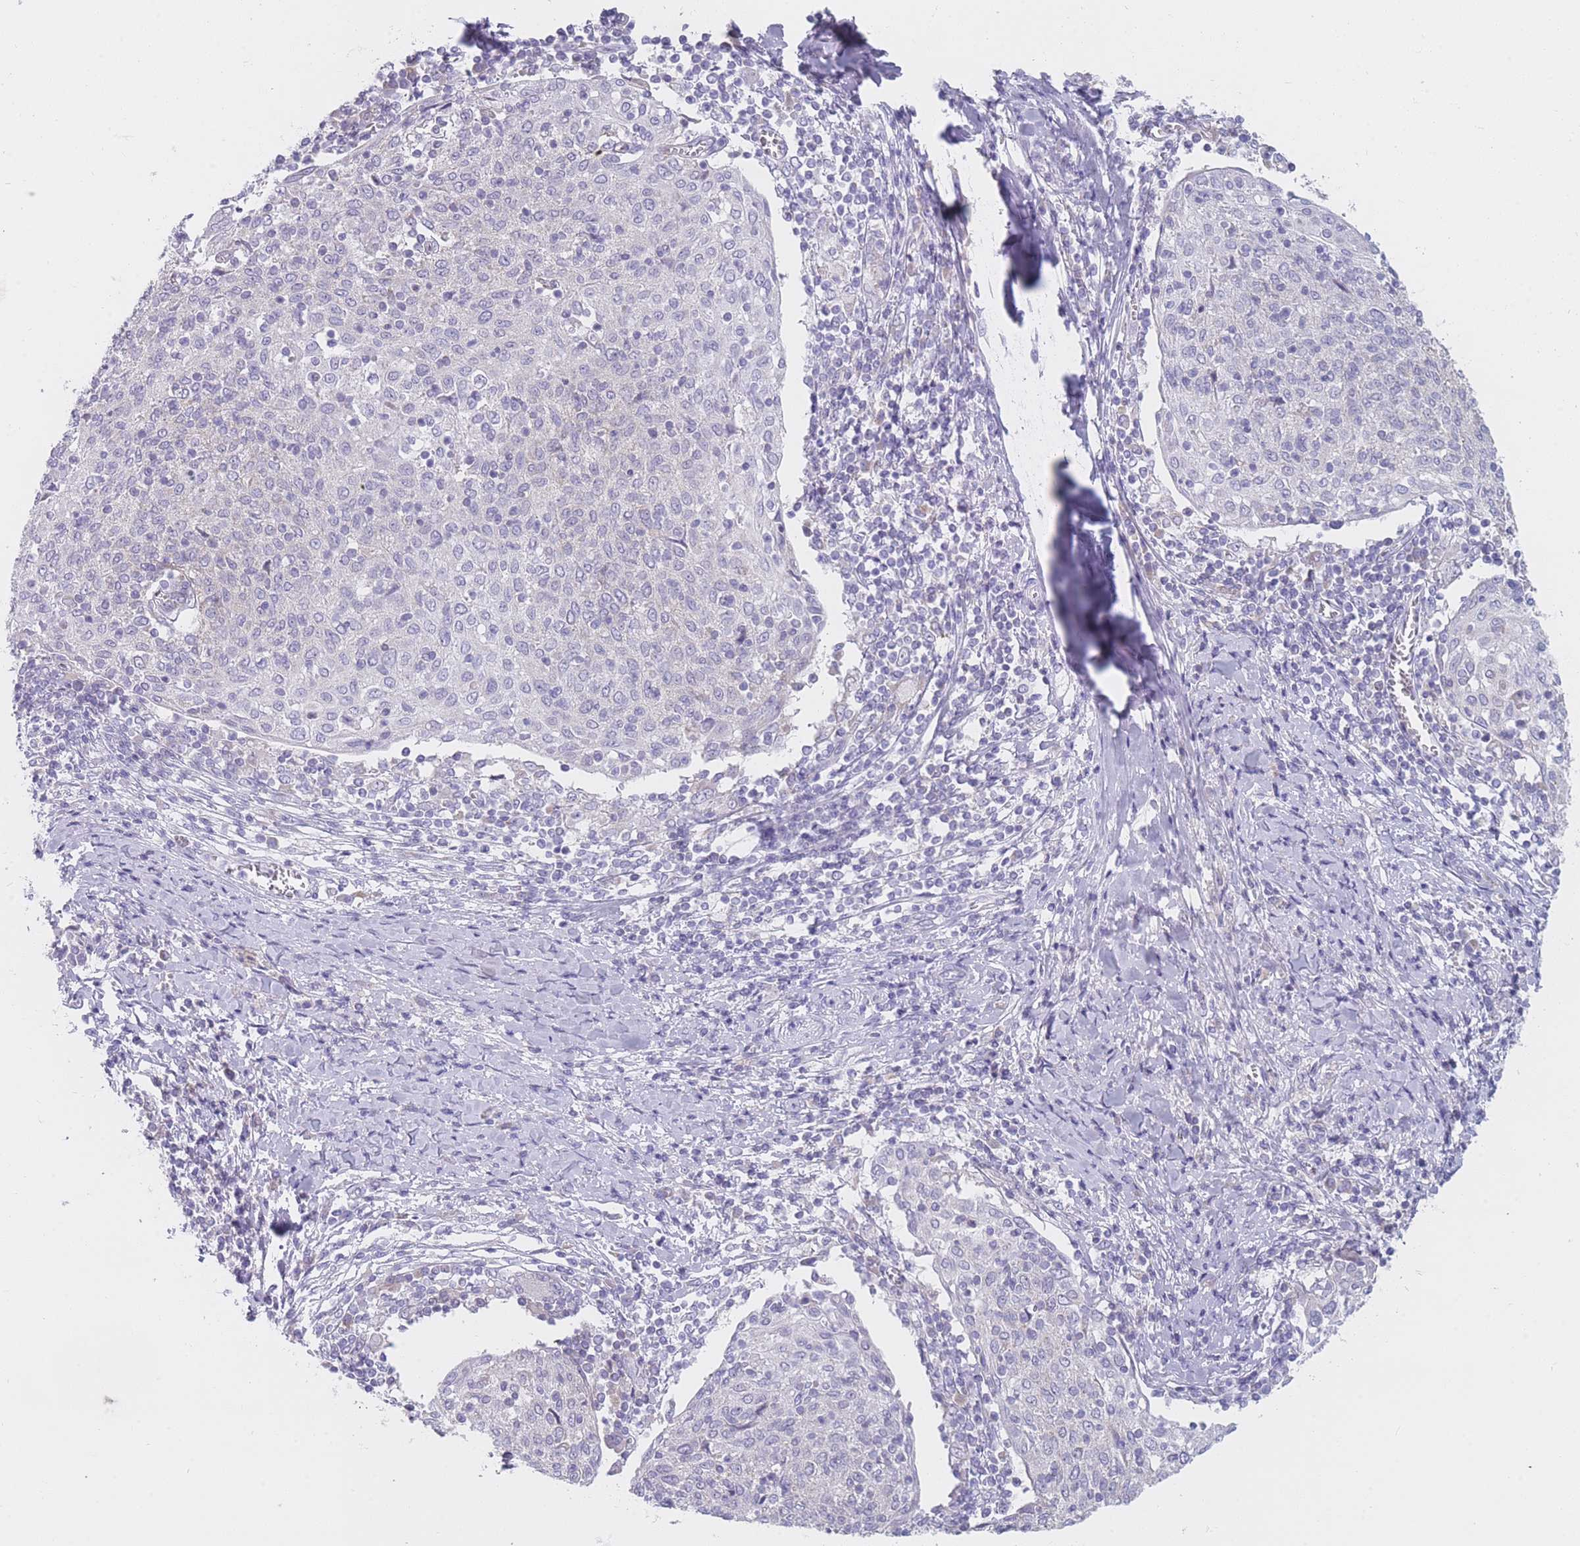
{"staining": {"intensity": "negative", "quantity": "none", "location": "none"}, "tissue": "cervical cancer", "cell_type": "Tumor cells", "image_type": "cancer", "snomed": [{"axis": "morphology", "description": "Squamous cell carcinoma, NOS"}, {"axis": "topography", "description": "Cervix"}], "caption": "Human cervical cancer stained for a protein using immunohistochemistry exhibits no positivity in tumor cells.", "gene": "MRPS14", "patient": {"sex": "female", "age": 52}}